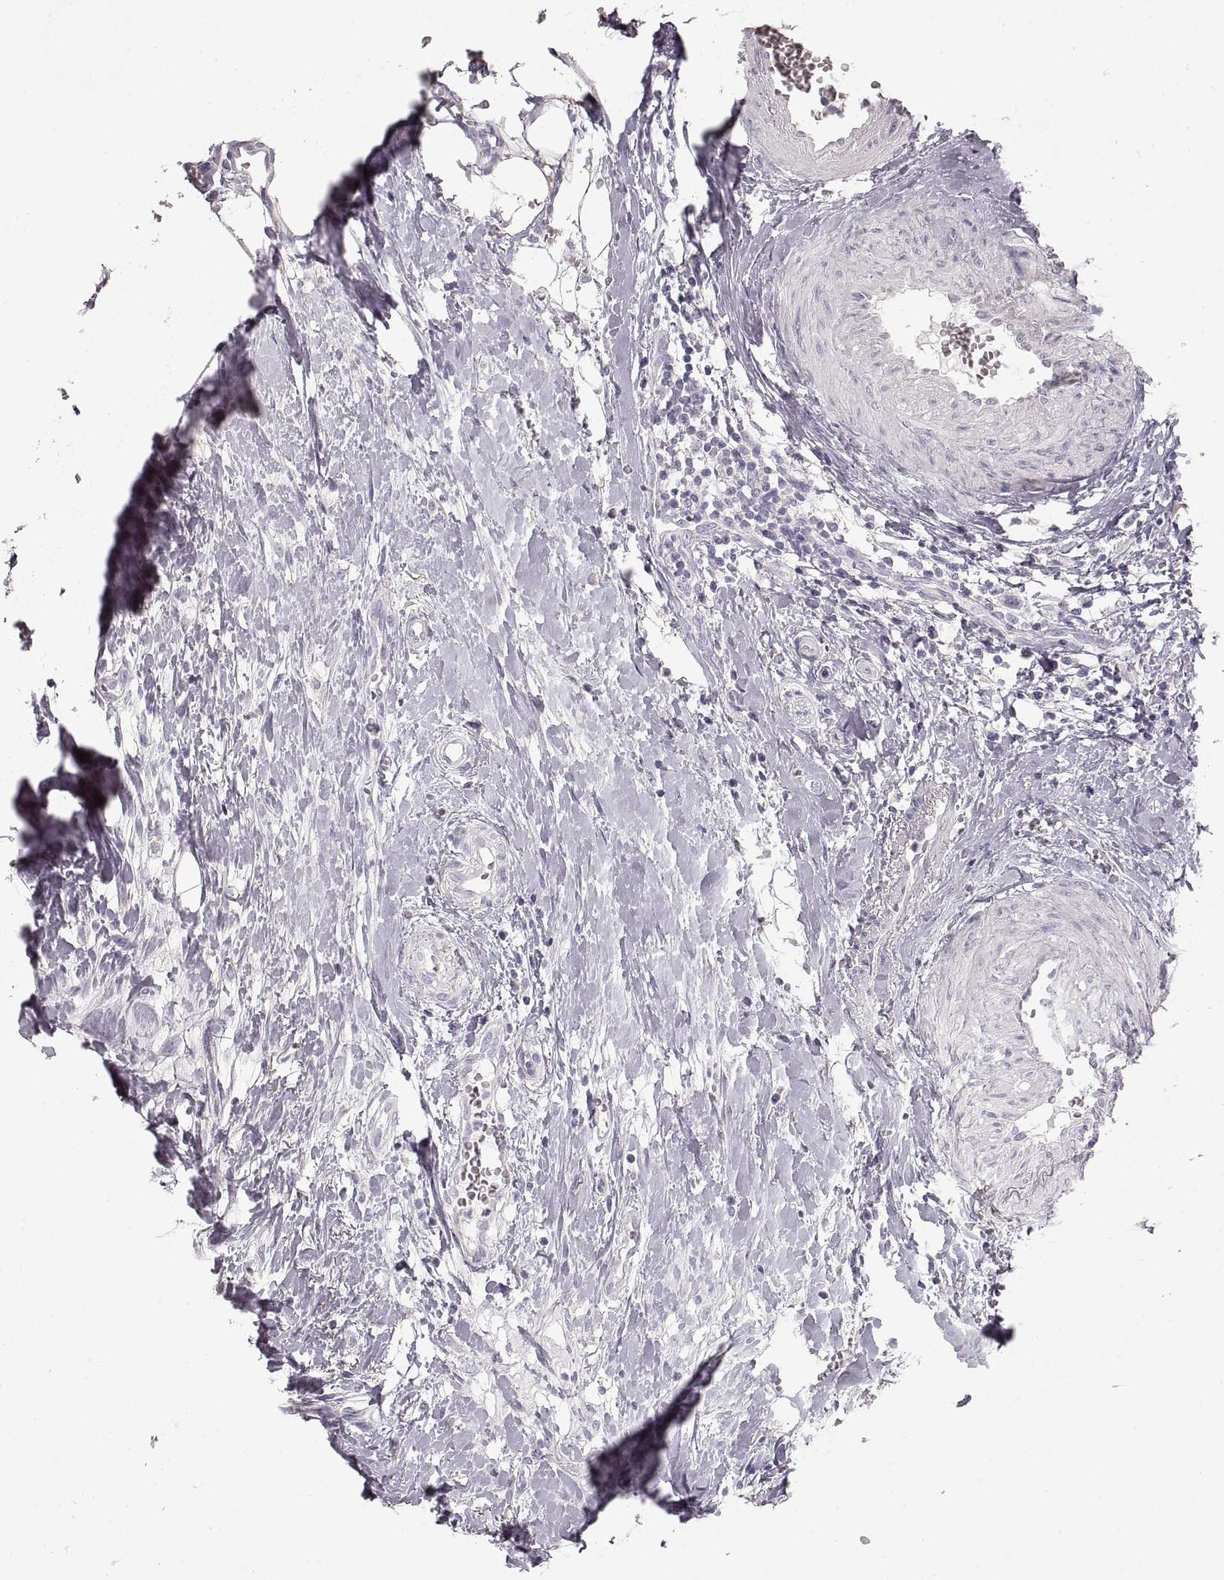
{"staining": {"intensity": "negative", "quantity": "none", "location": "none"}, "tissue": "head and neck cancer", "cell_type": "Tumor cells", "image_type": "cancer", "snomed": [{"axis": "morphology", "description": "Squamous cell carcinoma, NOS"}, {"axis": "morphology", "description": "Squamous cell carcinoma, metastatic, NOS"}, {"axis": "topography", "description": "Oral tissue"}, {"axis": "topography", "description": "Head-Neck"}], "caption": "A high-resolution micrograph shows immunohistochemistry staining of head and neck squamous cell carcinoma, which demonstrates no significant staining in tumor cells.", "gene": "ZP3", "patient": {"sex": "female", "age": 85}}